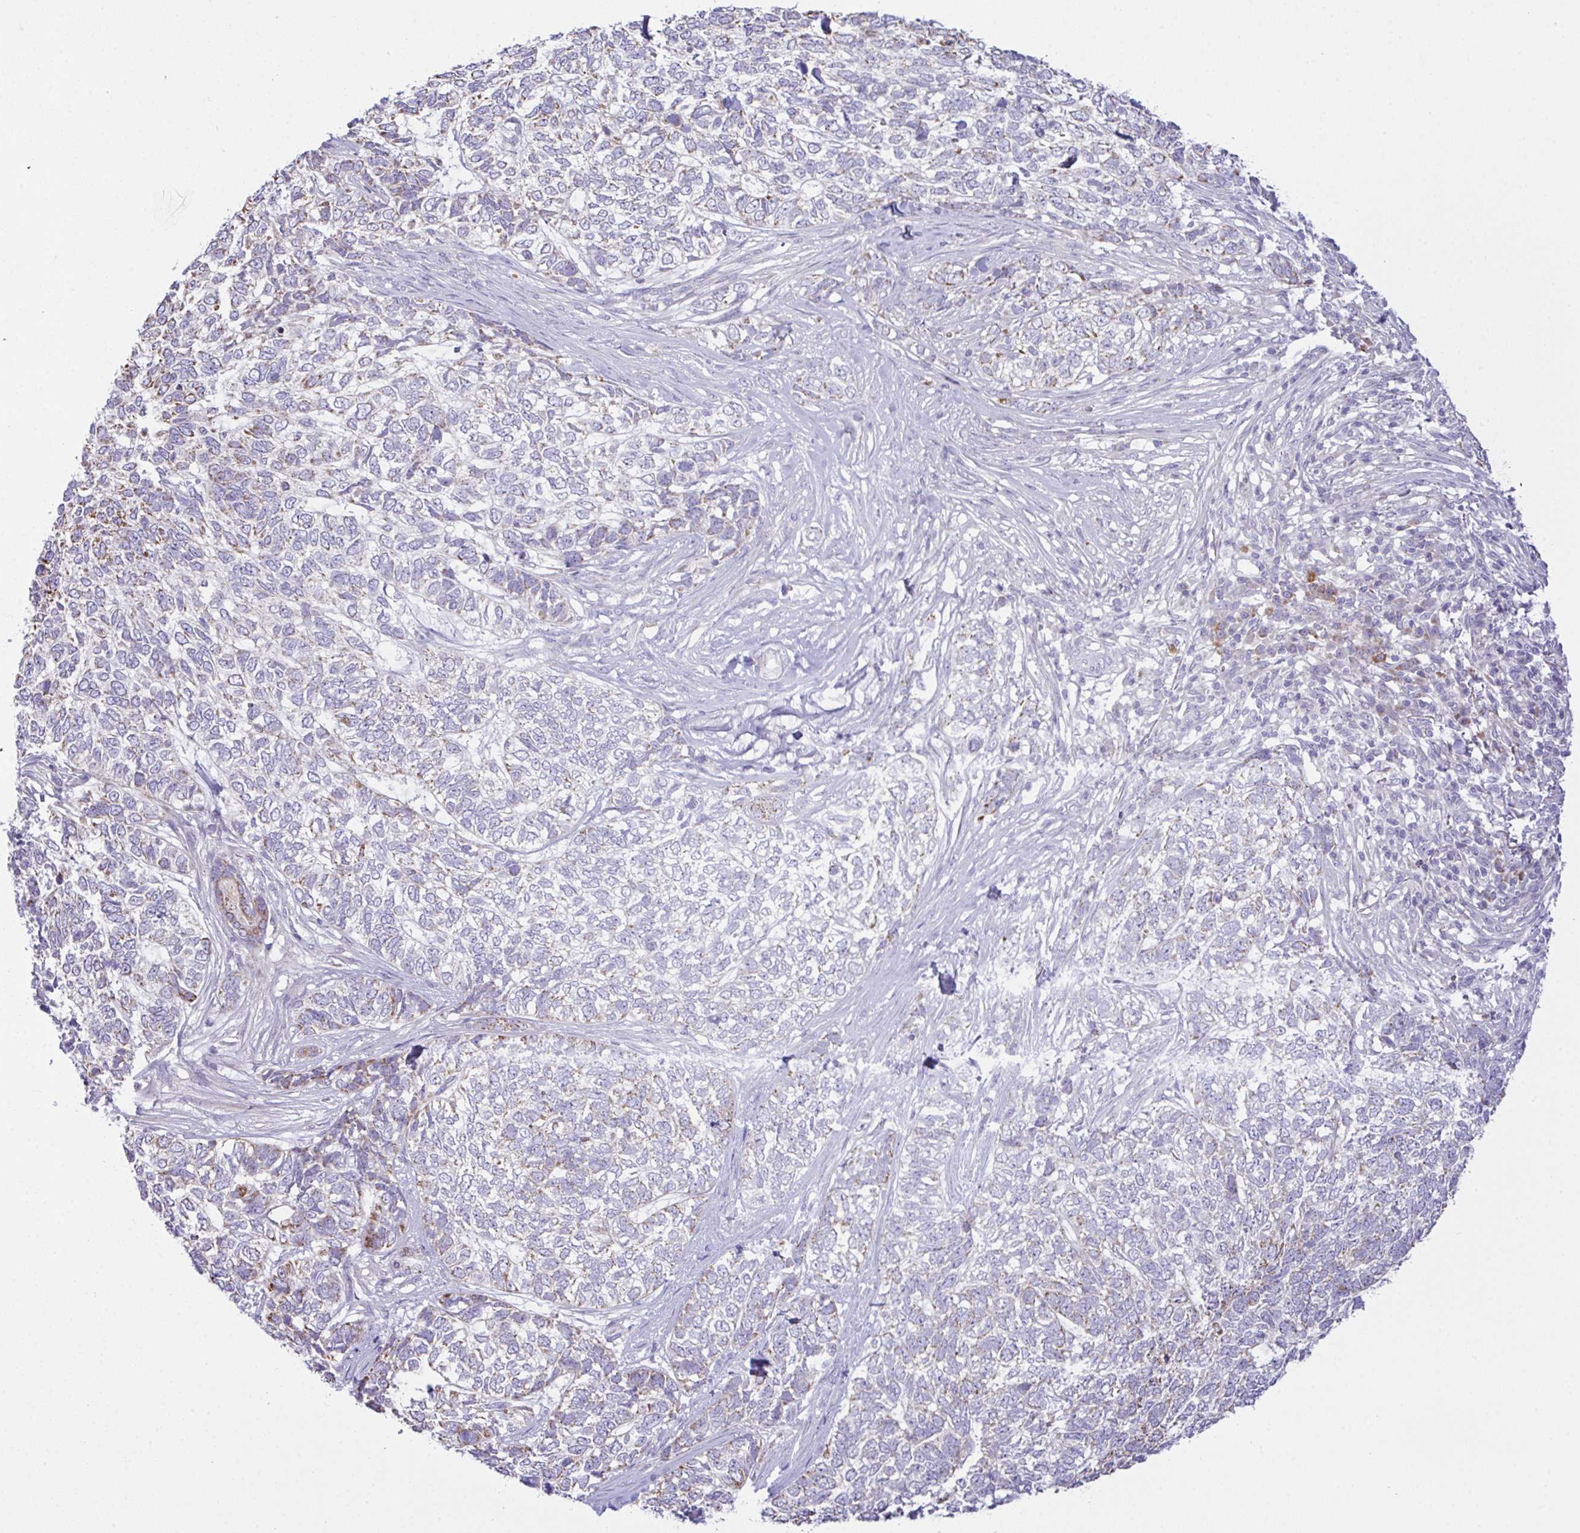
{"staining": {"intensity": "moderate", "quantity": "<25%", "location": "cytoplasmic/membranous"}, "tissue": "skin cancer", "cell_type": "Tumor cells", "image_type": "cancer", "snomed": [{"axis": "morphology", "description": "Basal cell carcinoma"}, {"axis": "topography", "description": "Skin"}], "caption": "Human skin basal cell carcinoma stained with a protein marker reveals moderate staining in tumor cells.", "gene": "CHDH", "patient": {"sex": "female", "age": 65}}